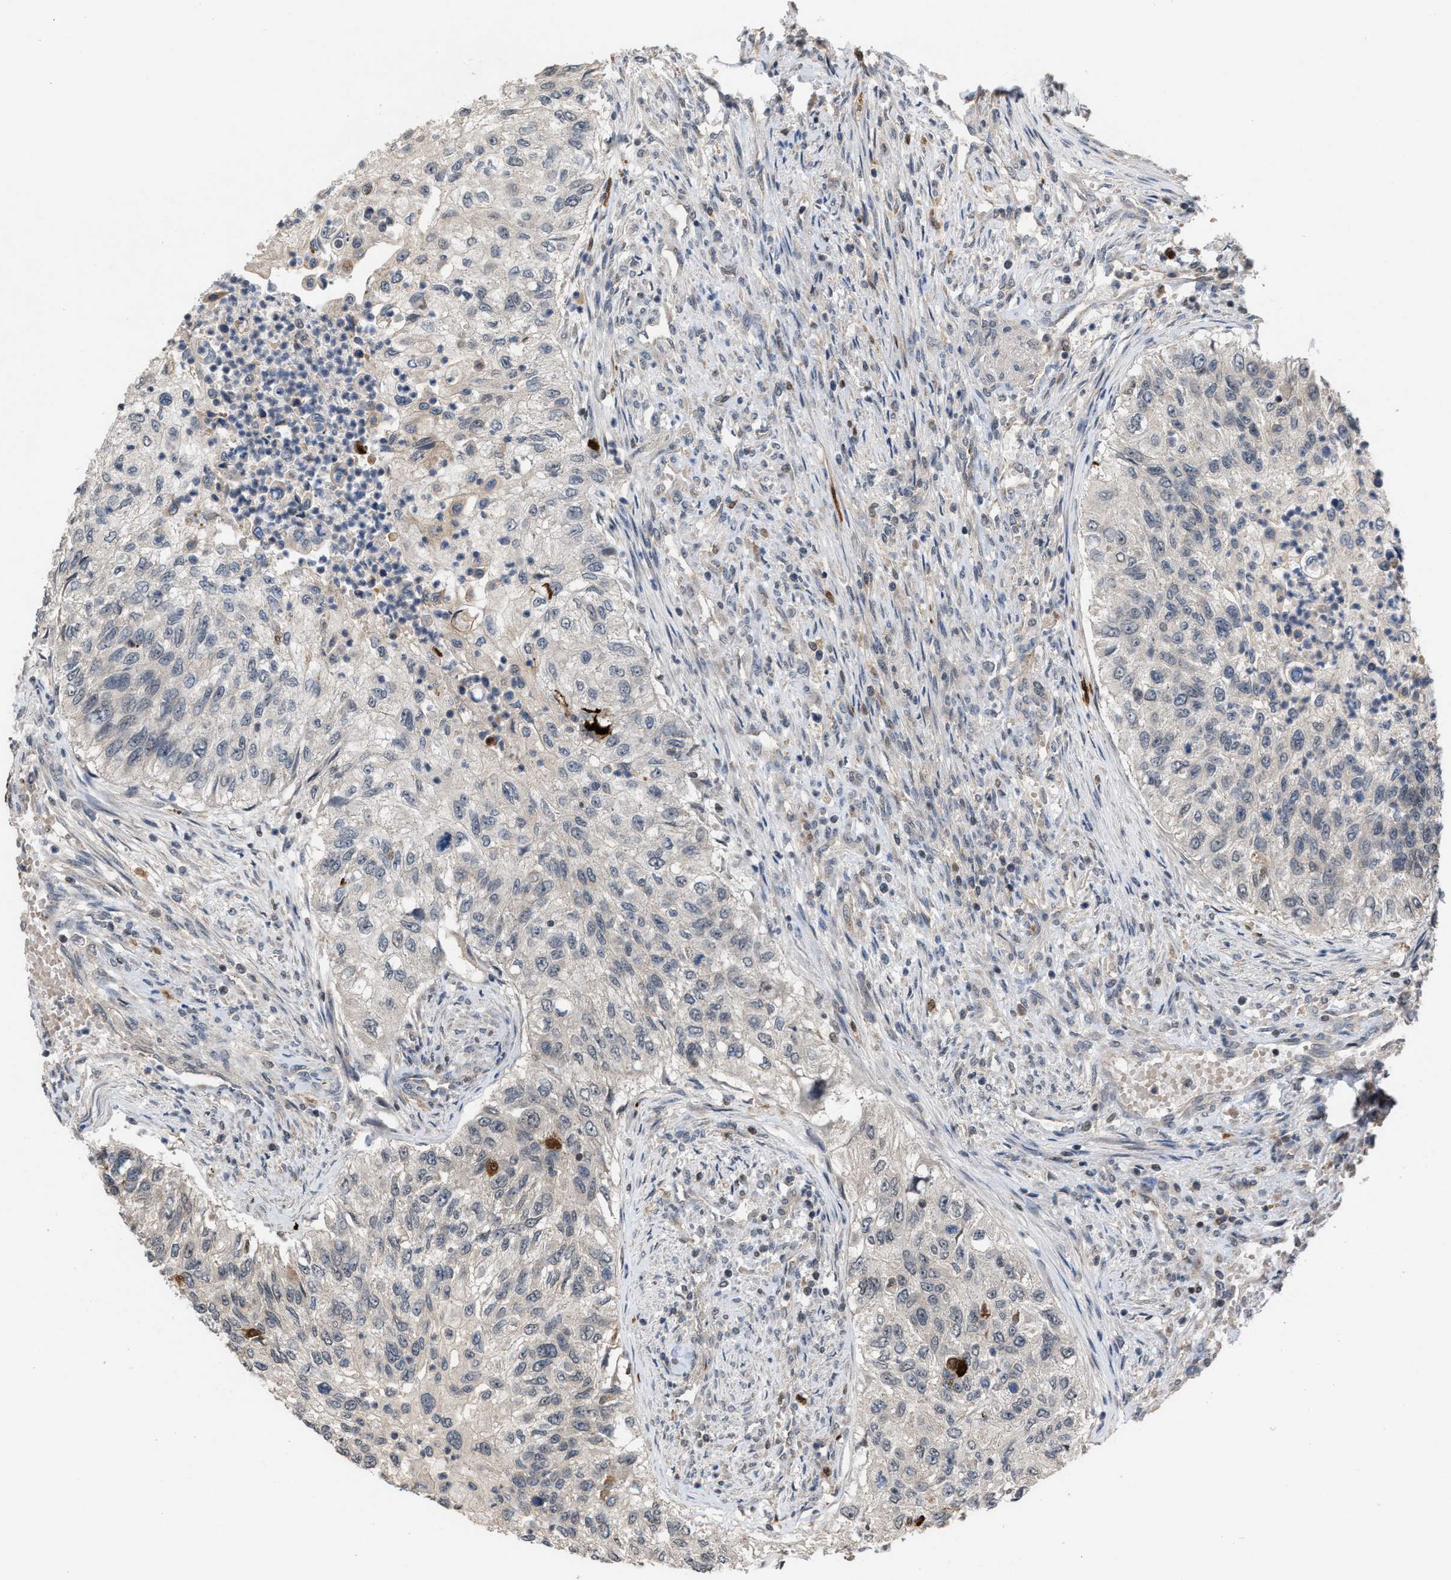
{"staining": {"intensity": "negative", "quantity": "none", "location": "none"}, "tissue": "urothelial cancer", "cell_type": "Tumor cells", "image_type": "cancer", "snomed": [{"axis": "morphology", "description": "Urothelial carcinoma, High grade"}, {"axis": "topography", "description": "Urinary bladder"}], "caption": "An IHC micrograph of urothelial cancer is shown. There is no staining in tumor cells of urothelial cancer.", "gene": "C9orf78", "patient": {"sex": "female", "age": 60}}